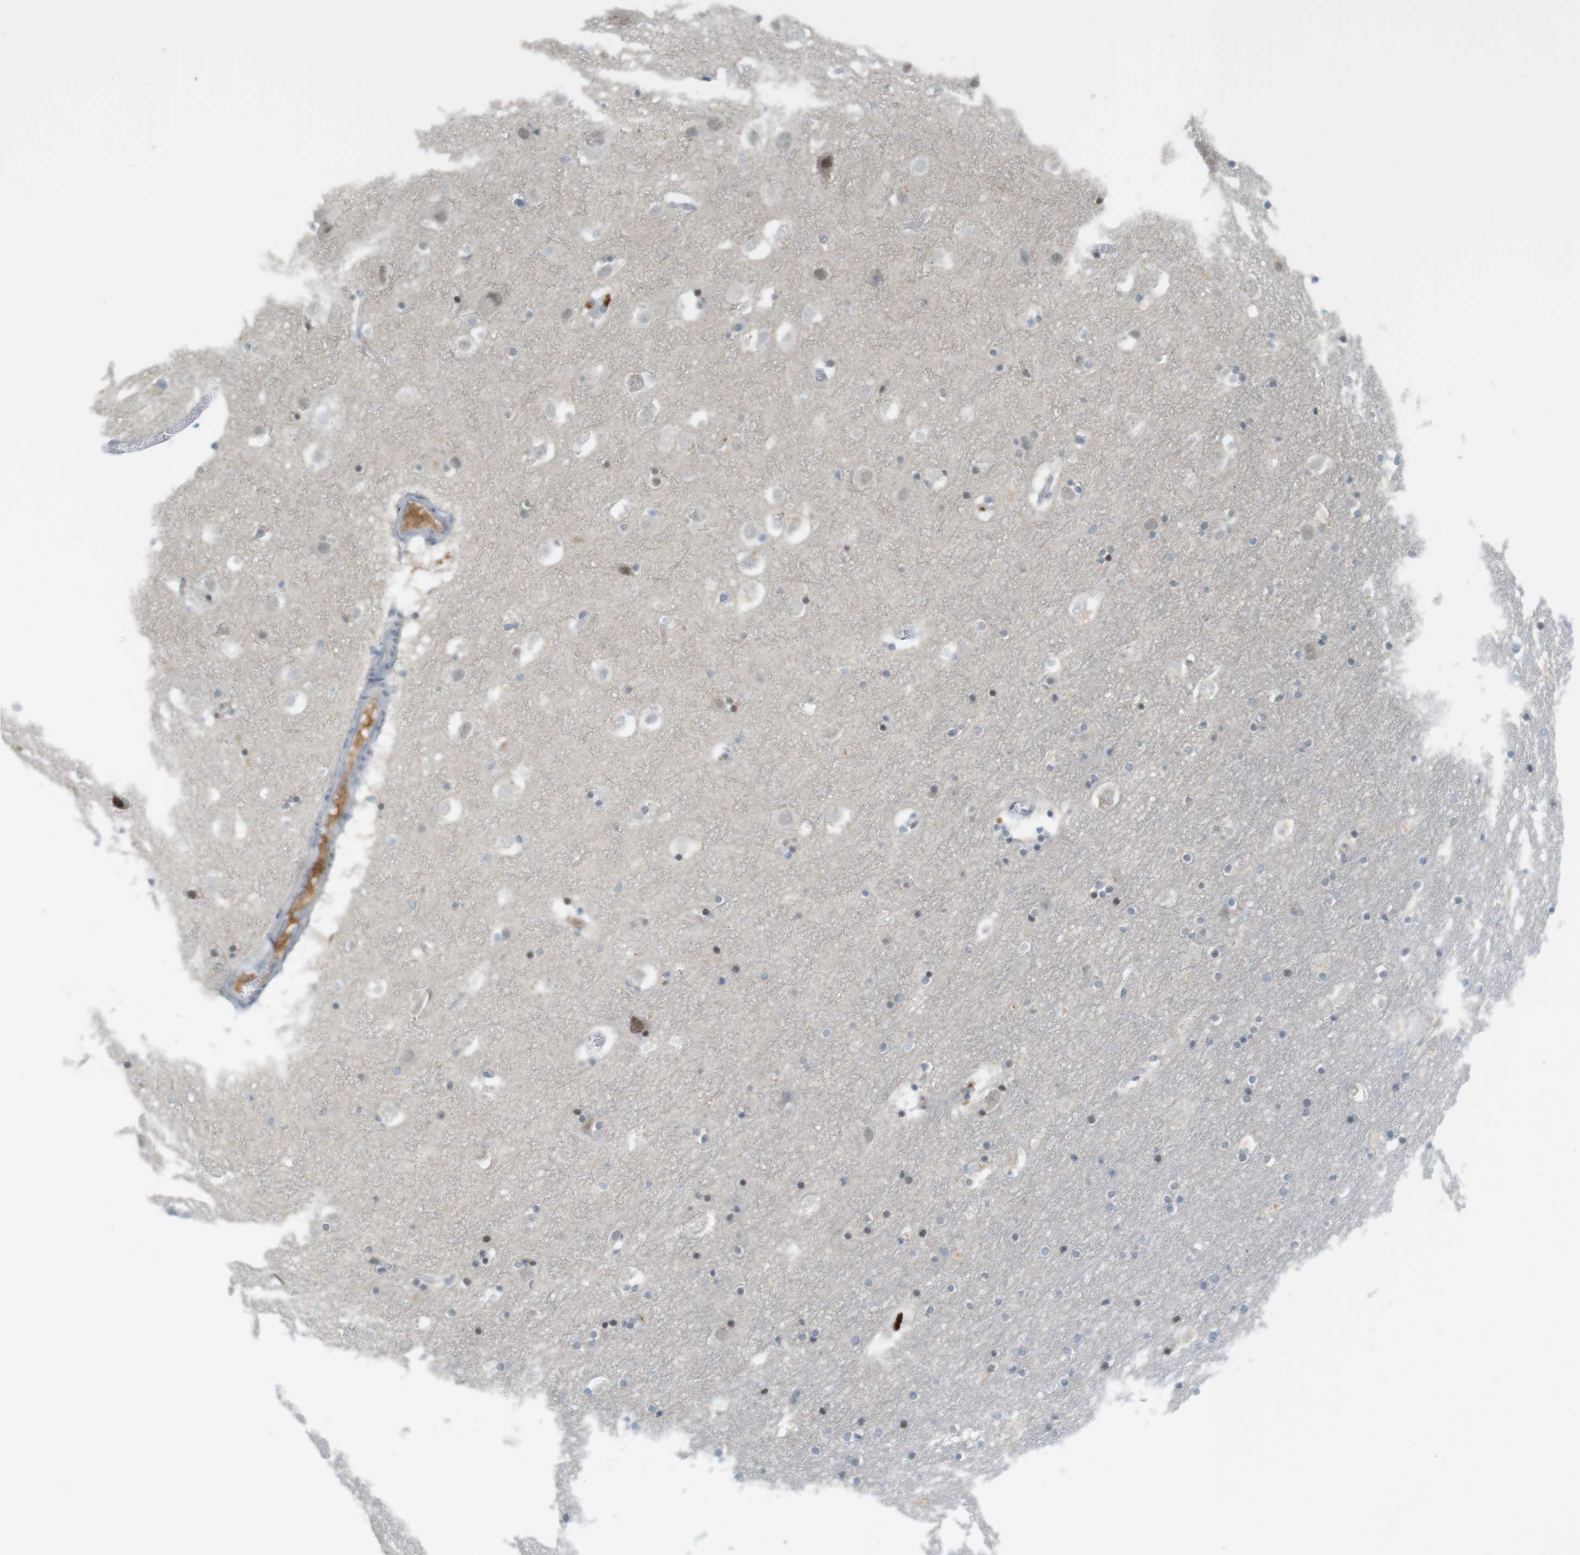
{"staining": {"intensity": "moderate", "quantity": "<25%", "location": "nuclear"}, "tissue": "hippocampus", "cell_type": "Glial cells", "image_type": "normal", "snomed": [{"axis": "morphology", "description": "Normal tissue, NOS"}, {"axis": "topography", "description": "Hippocampus"}], "caption": "An immunohistochemistry (IHC) image of unremarkable tissue is shown. Protein staining in brown labels moderate nuclear positivity in hippocampus within glial cells. Immunohistochemistry (ihc) stains the protein of interest in brown and the nuclei are stained blue.", "gene": "DMC1", "patient": {"sex": "male", "age": 45}}